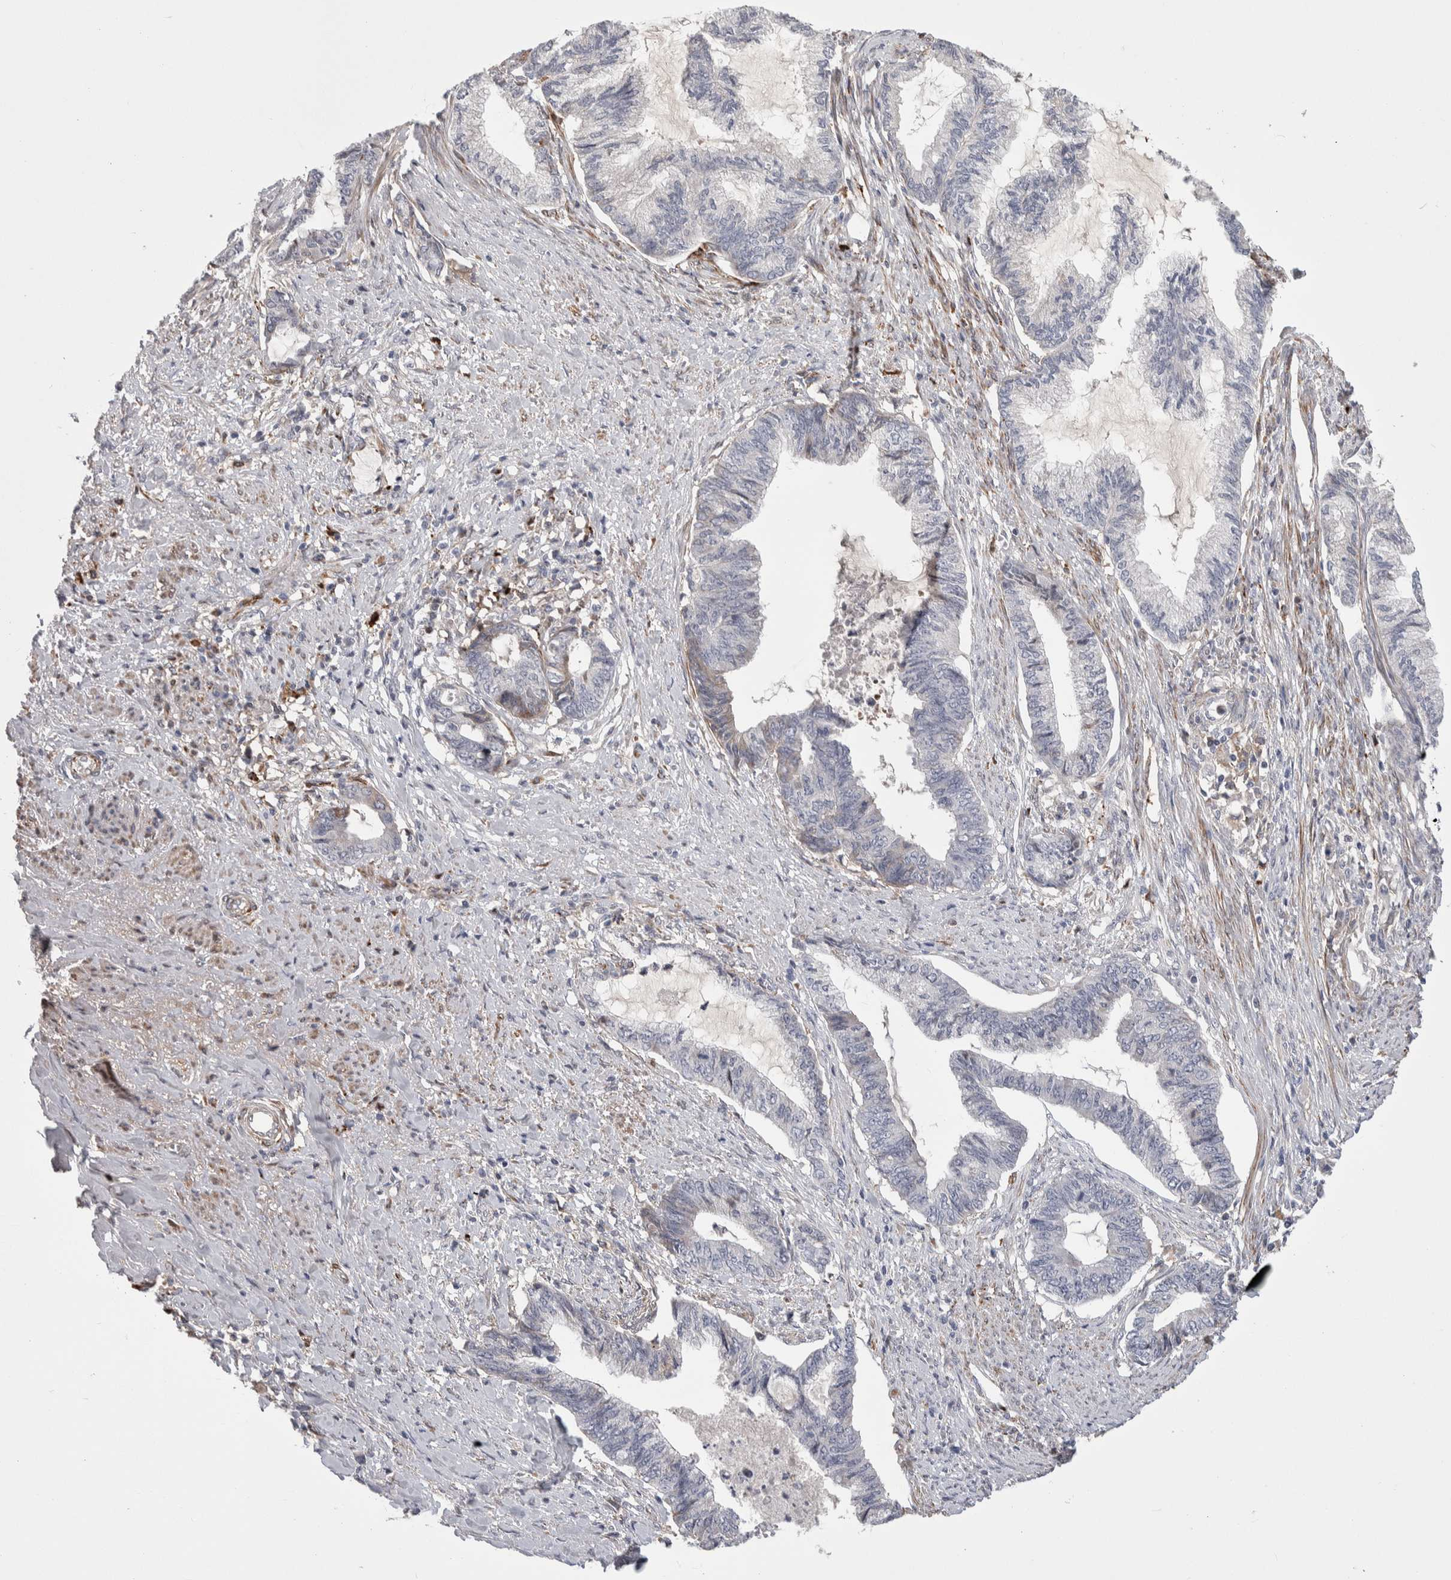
{"staining": {"intensity": "negative", "quantity": "none", "location": "none"}, "tissue": "endometrial cancer", "cell_type": "Tumor cells", "image_type": "cancer", "snomed": [{"axis": "morphology", "description": "Adenocarcinoma, NOS"}, {"axis": "topography", "description": "Endometrium"}], "caption": "Immunohistochemistry (IHC) histopathology image of neoplastic tissue: human endometrial adenocarcinoma stained with DAB exhibits no significant protein positivity in tumor cells.", "gene": "PSMG3", "patient": {"sex": "female", "age": 86}}